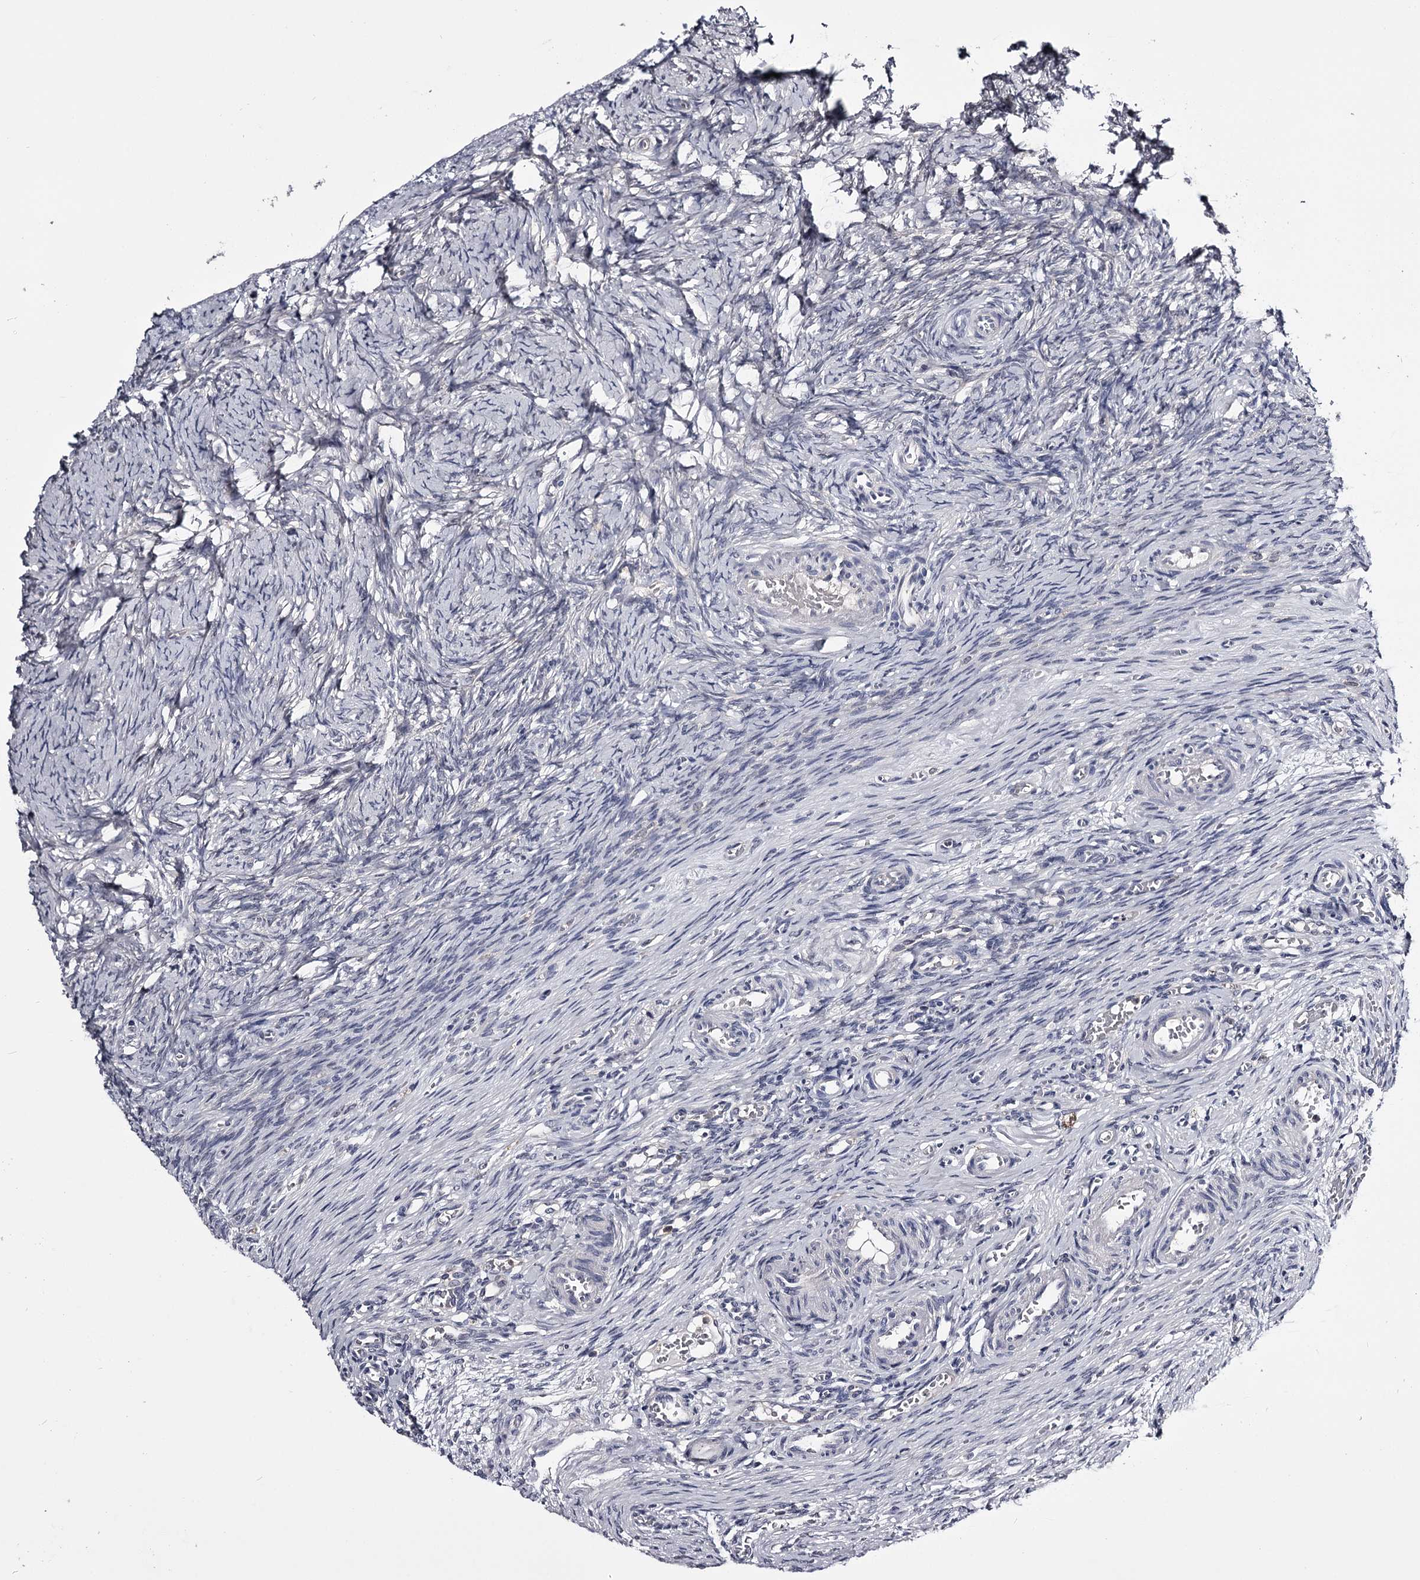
{"staining": {"intensity": "negative", "quantity": "none", "location": "none"}, "tissue": "ovary", "cell_type": "Ovarian stroma cells", "image_type": "normal", "snomed": [{"axis": "morphology", "description": "Adenocarcinoma, NOS"}, {"axis": "topography", "description": "Endometrium"}], "caption": "Human ovary stained for a protein using immunohistochemistry displays no expression in ovarian stroma cells.", "gene": "GSTO1", "patient": {"sex": "female", "age": 32}}